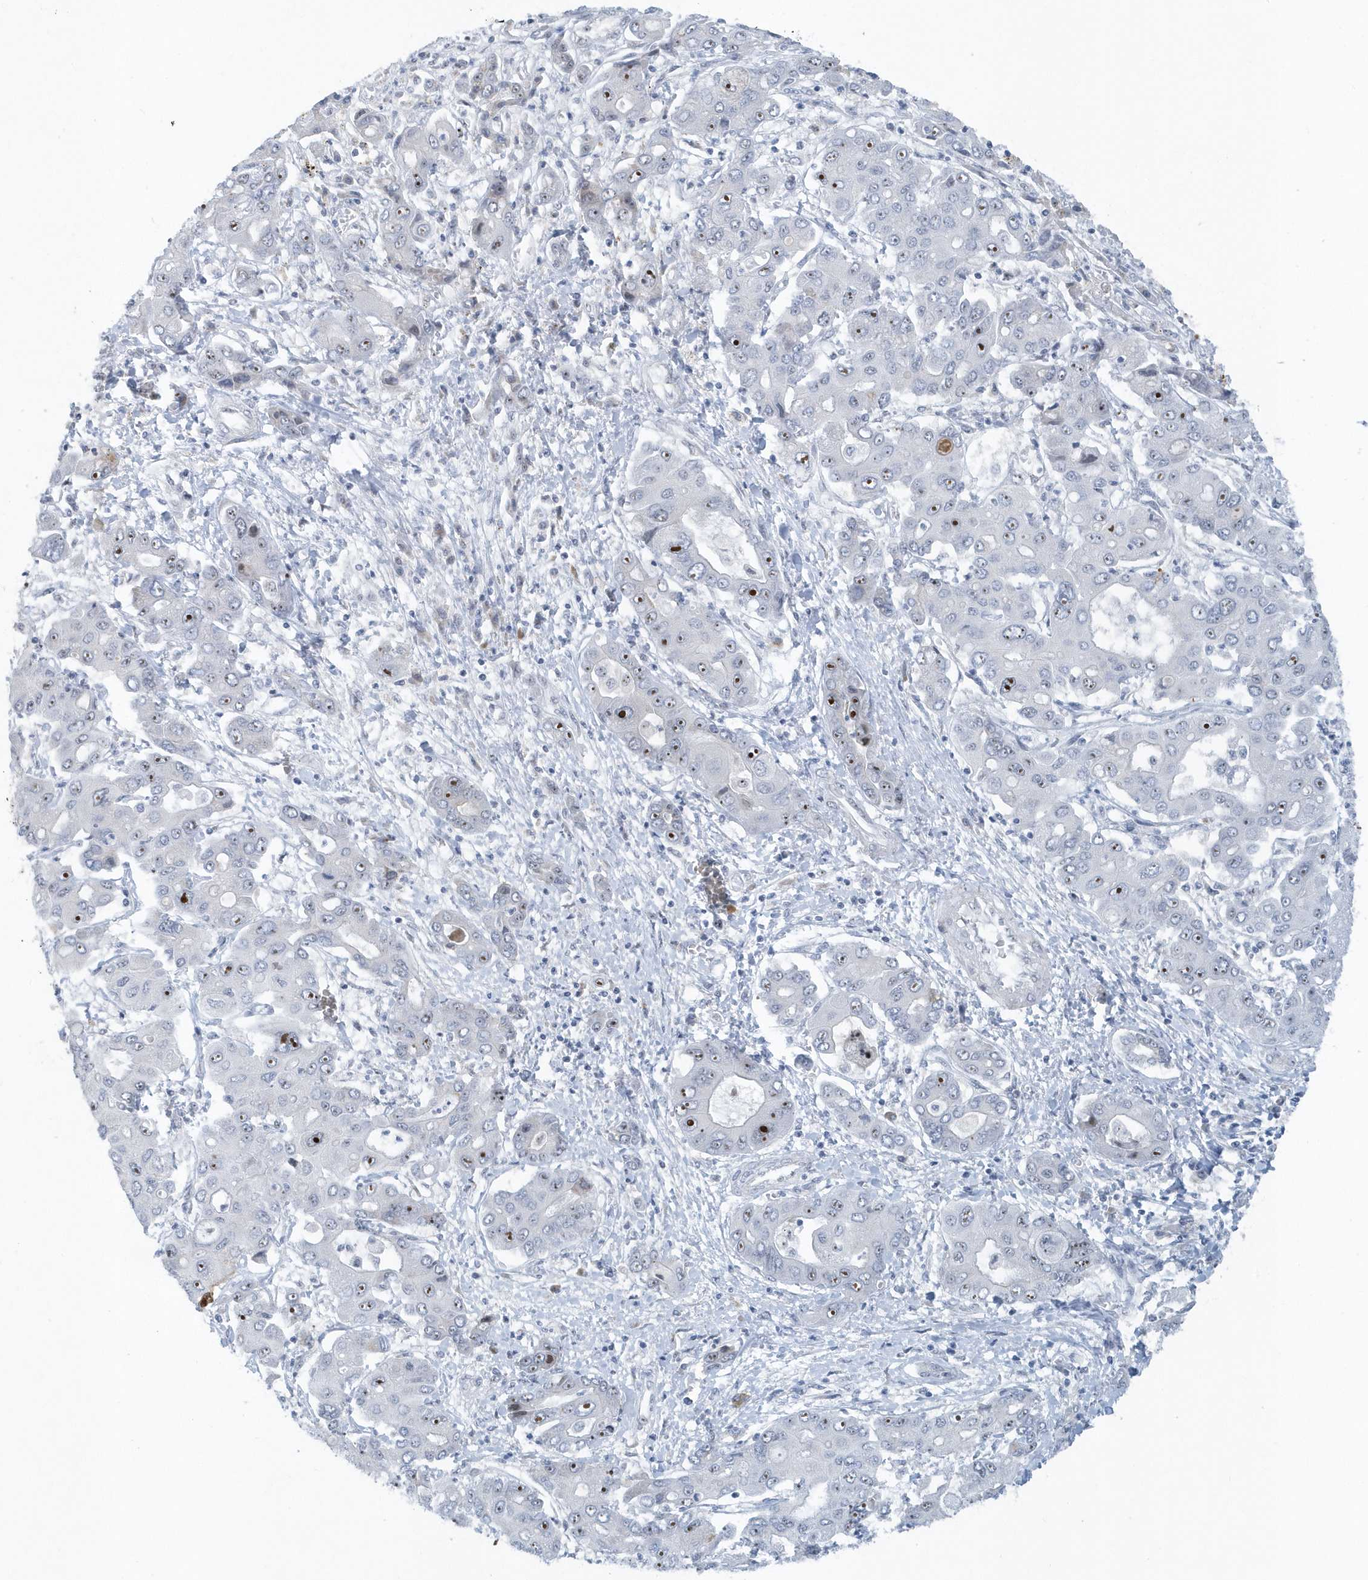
{"staining": {"intensity": "moderate", "quantity": "25%-75%", "location": "nuclear"}, "tissue": "liver cancer", "cell_type": "Tumor cells", "image_type": "cancer", "snomed": [{"axis": "morphology", "description": "Cholangiocarcinoma"}, {"axis": "topography", "description": "Liver"}], "caption": "Human liver cancer stained with a brown dye reveals moderate nuclear positive staining in approximately 25%-75% of tumor cells.", "gene": "RPF2", "patient": {"sex": "male", "age": 67}}